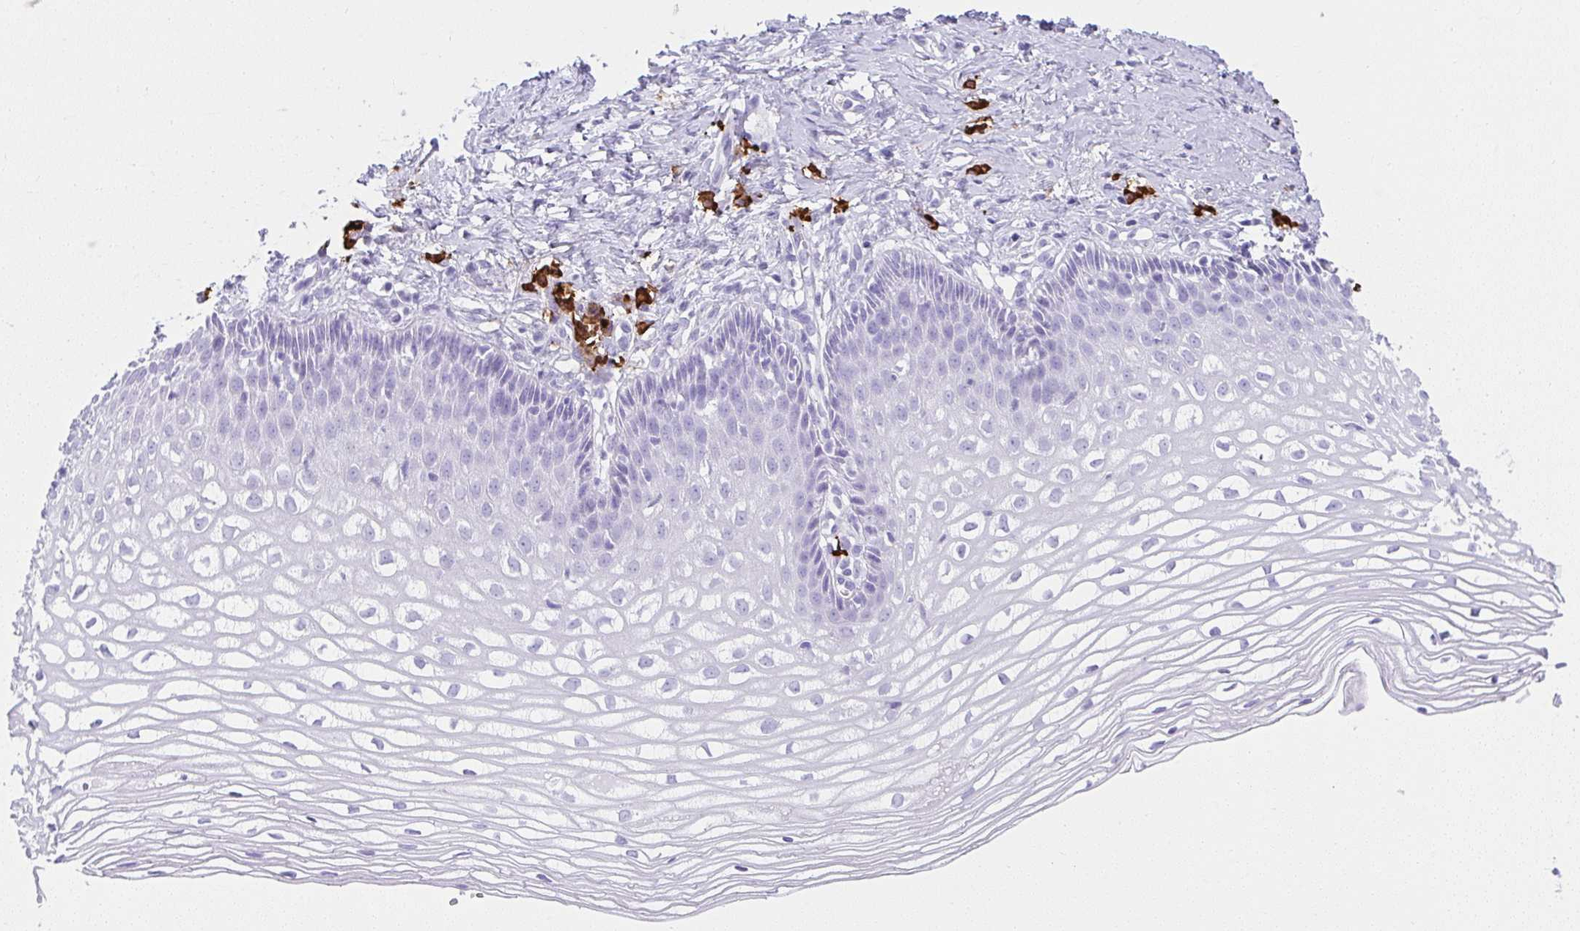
{"staining": {"intensity": "negative", "quantity": "none", "location": "none"}, "tissue": "cervix", "cell_type": "Glandular cells", "image_type": "normal", "snomed": [{"axis": "morphology", "description": "Normal tissue, NOS"}, {"axis": "topography", "description": "Cervix"}], "caption": "There is no significant expression in glandular cells of cervix. (DAB immunohistochemistry (IHC), high magnification).", "gene": "CDADC1", "patient": {"sex": "female", "age": 36}}